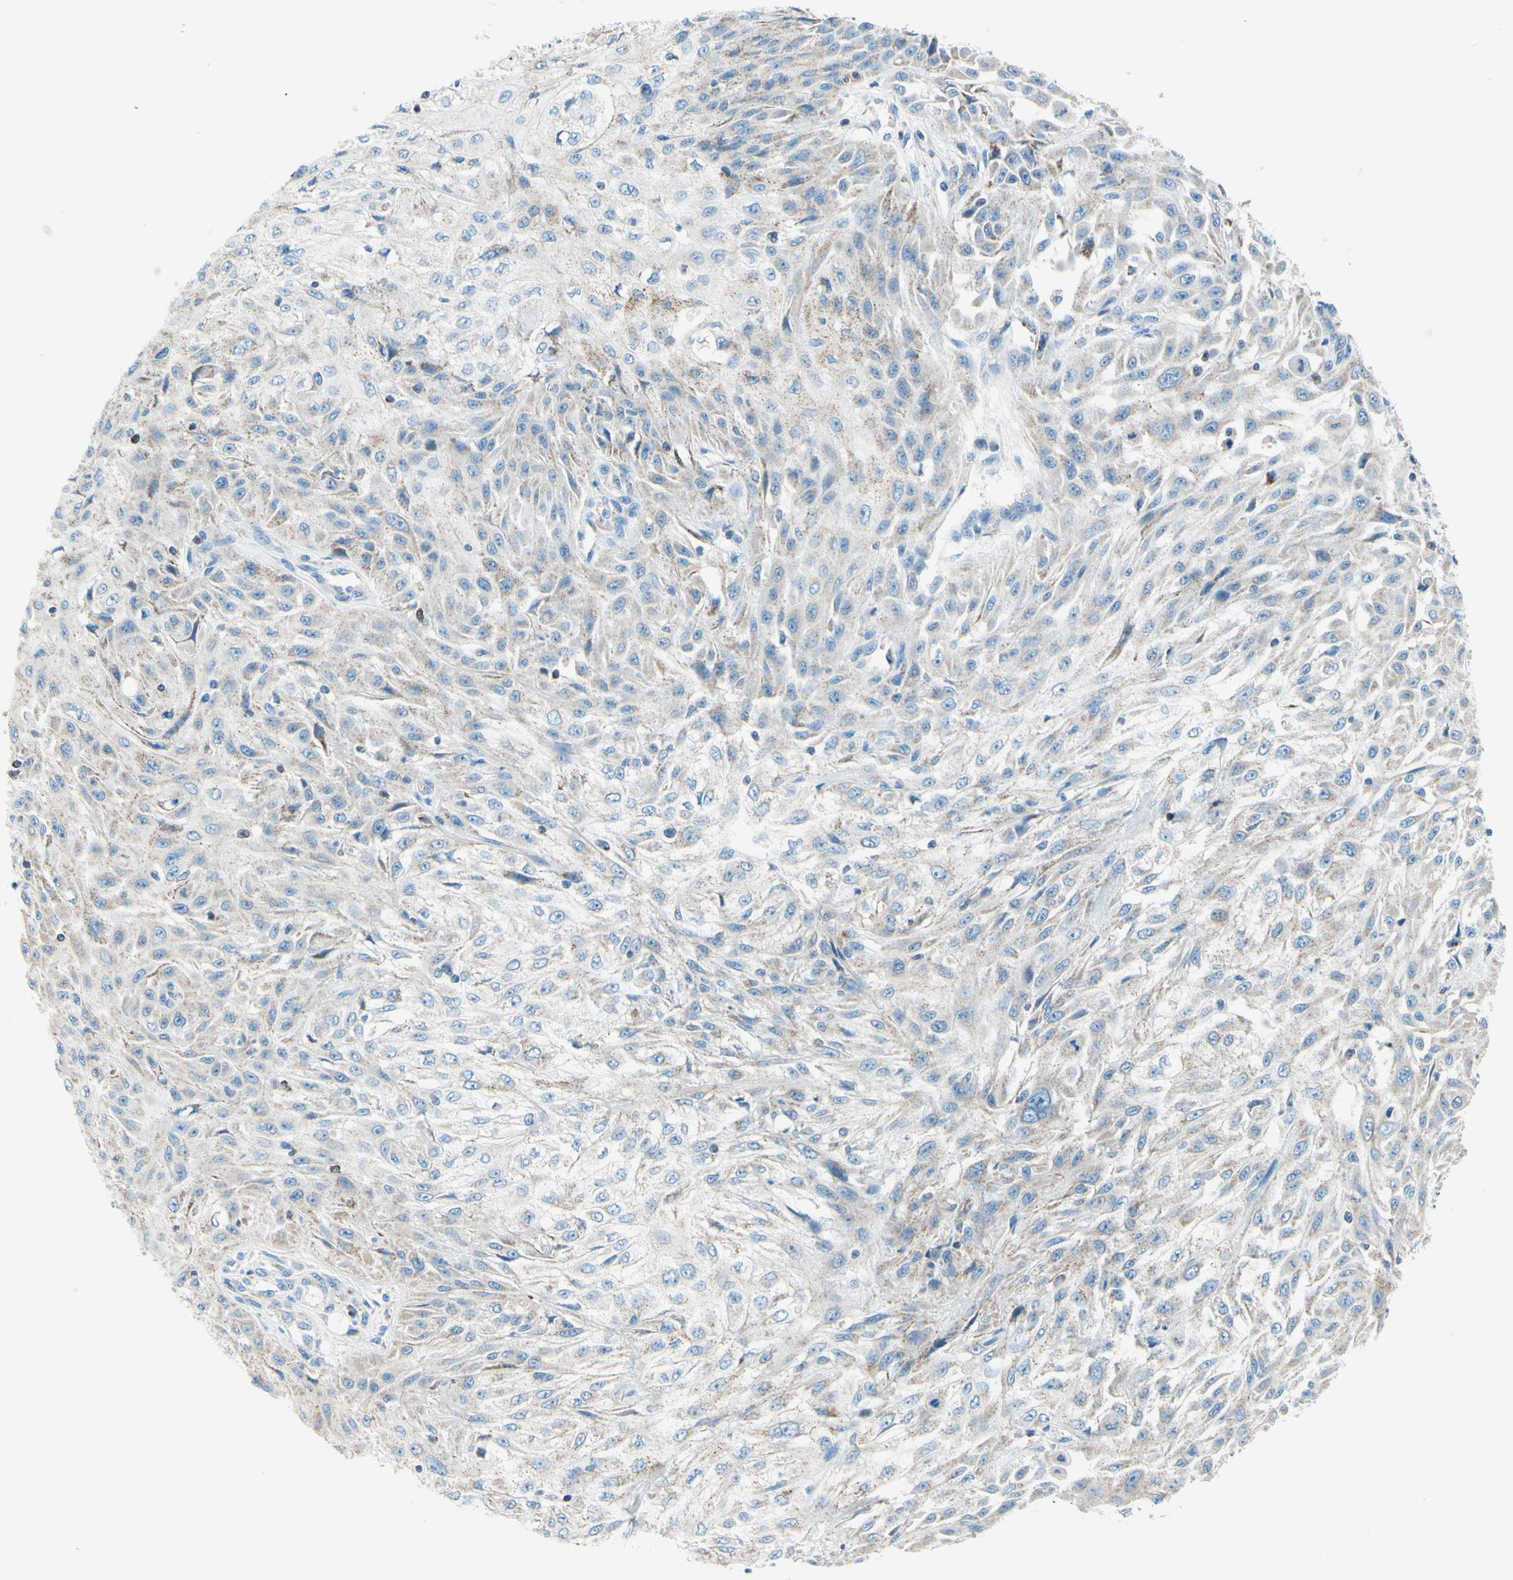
{"staining": {"intensity": "weak", "quantity": "25%-75%", "location": "cytoplasmic/membranous"}, "tissue": "skin cancer", "cell_type": "Tumor cells", "image_type": "cancer", "snomed": [{"axis": "morphology", "description": "Squamous cell carcinoma, NOS"}, {"axis": "topography", "description": "Skin"}], "caption": "Tumor cells display low levels of weak cytoplasmic/membranous positivity in about 25%-75% of cells in skin cancer (squamous cell carcinoma). (IHC, brightfield microscopy, high magnification).", "gene": "CBX7", "patient": {"sex": "male", "age": 75}}